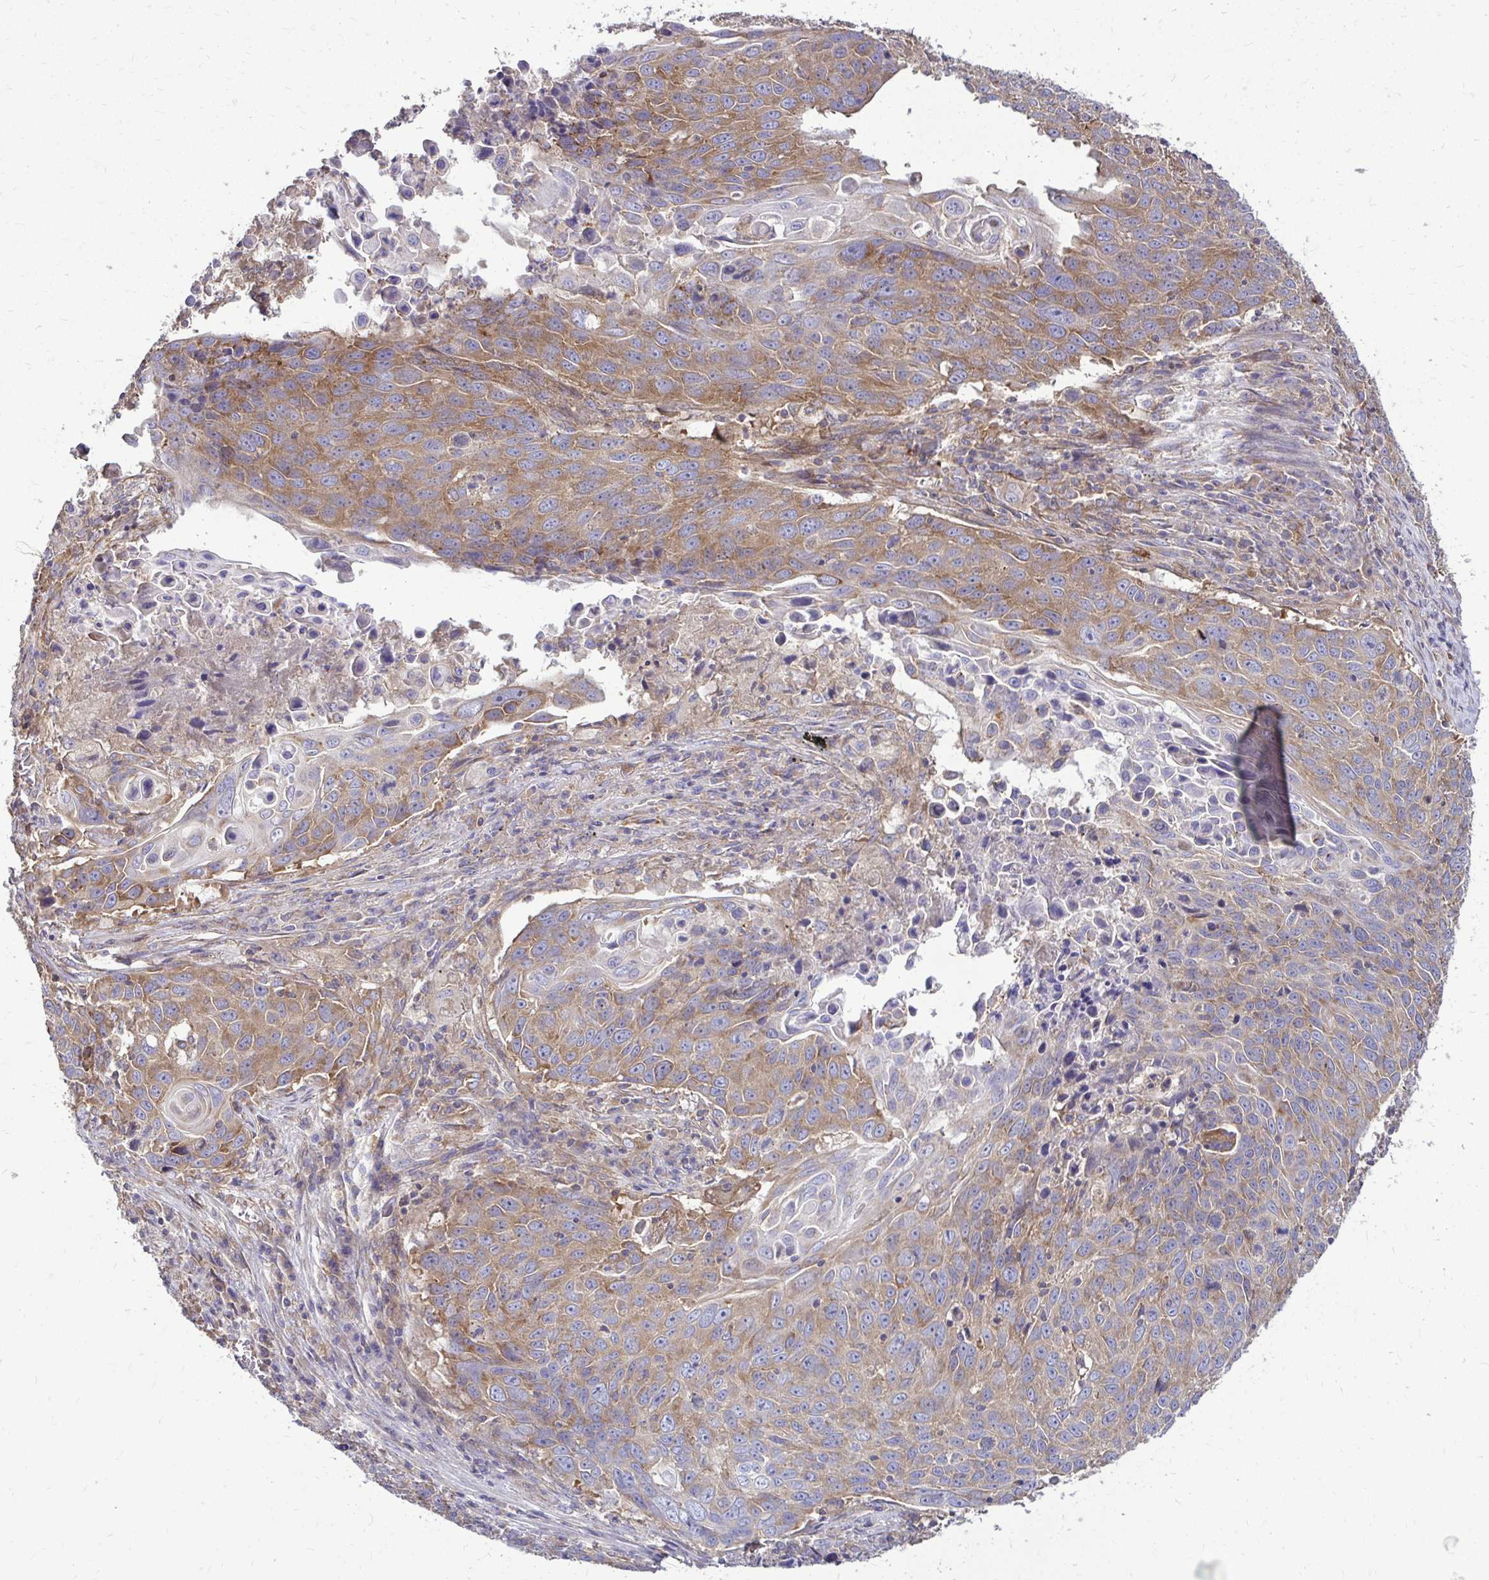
{"staining": {"intensity": "moderate", "quantity": ">75%", "location": "cytoplasmic/membranous"}, "tissue": "lung cancer", "cell_type": "Tumor cells", "image_type": "cancer", "snomed": [{"axis": "morphology", "description": "Squamous cell carcinoma, NOS"}, {"axis": "topography", "description": "Lung"}], "caption": "Brown immunohistochemical staining in human lung squamous cell carcinoma displays moderate cytoplasmic/membranous staining in about >75% of tumor cells.", "gene": "FMR1", "patient": {"sex": "male", "age": 78}}